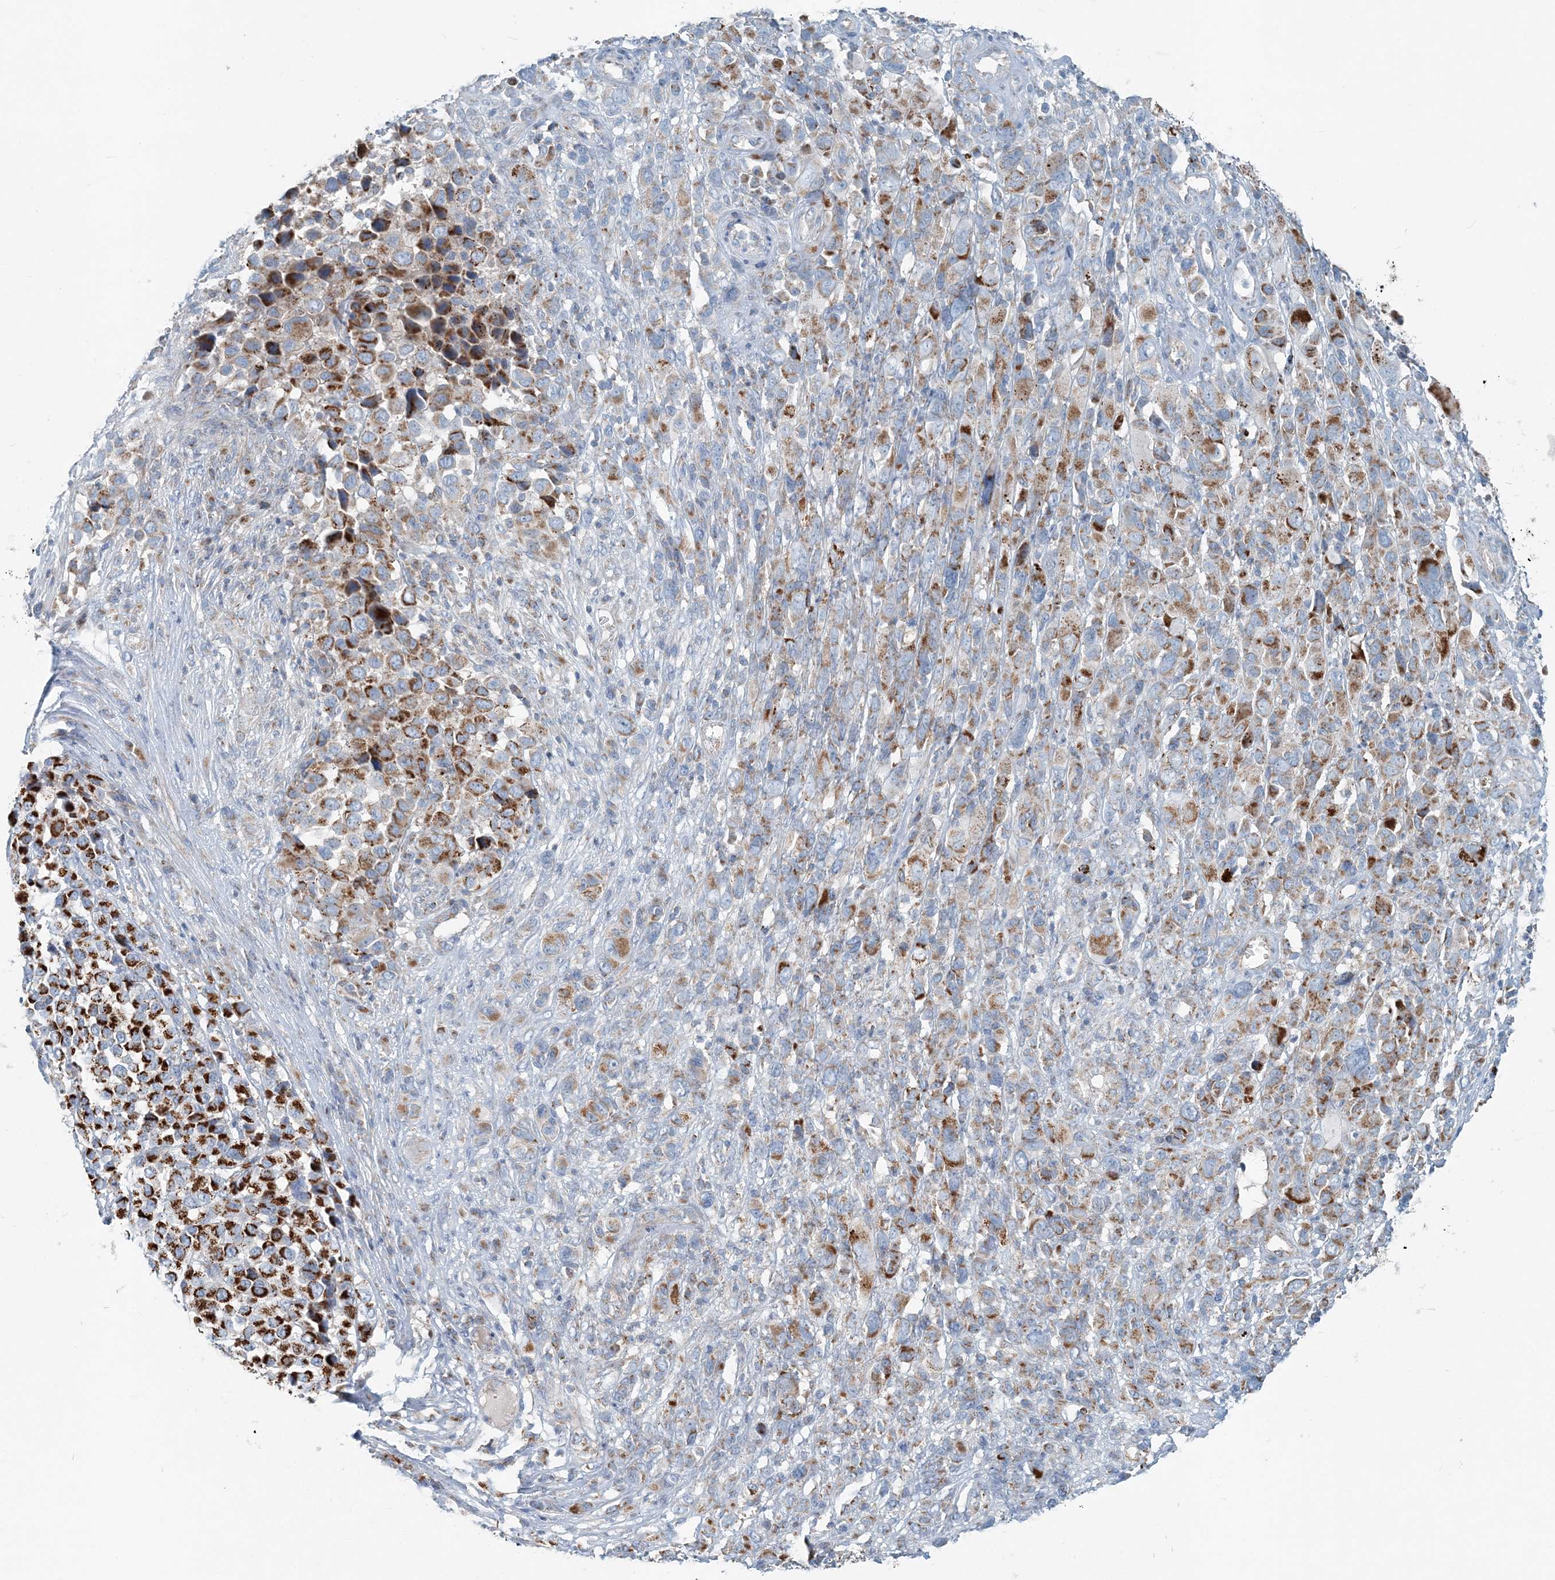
{"staining": {"intensity": "strong", "quantity": ">75%", "location": "cytoplasmic/membranous"}, "tissue": "melanoma", "cell_type": "Tumor cells", "image_type": "cancer", "snomed": [{"axis": "morphology", "description": "Malignant melanoma, NOS"}, {"axis": "topography", "description": "Skin of trunk"}], "caption": "Melanoma stained with DAB immunohistochemistry displays high levels of strong cytoplasmic/membranous expression in about >75% of tumor cells.", "gene": "INTU", "patient": {"sex": "male", "age": 71}}